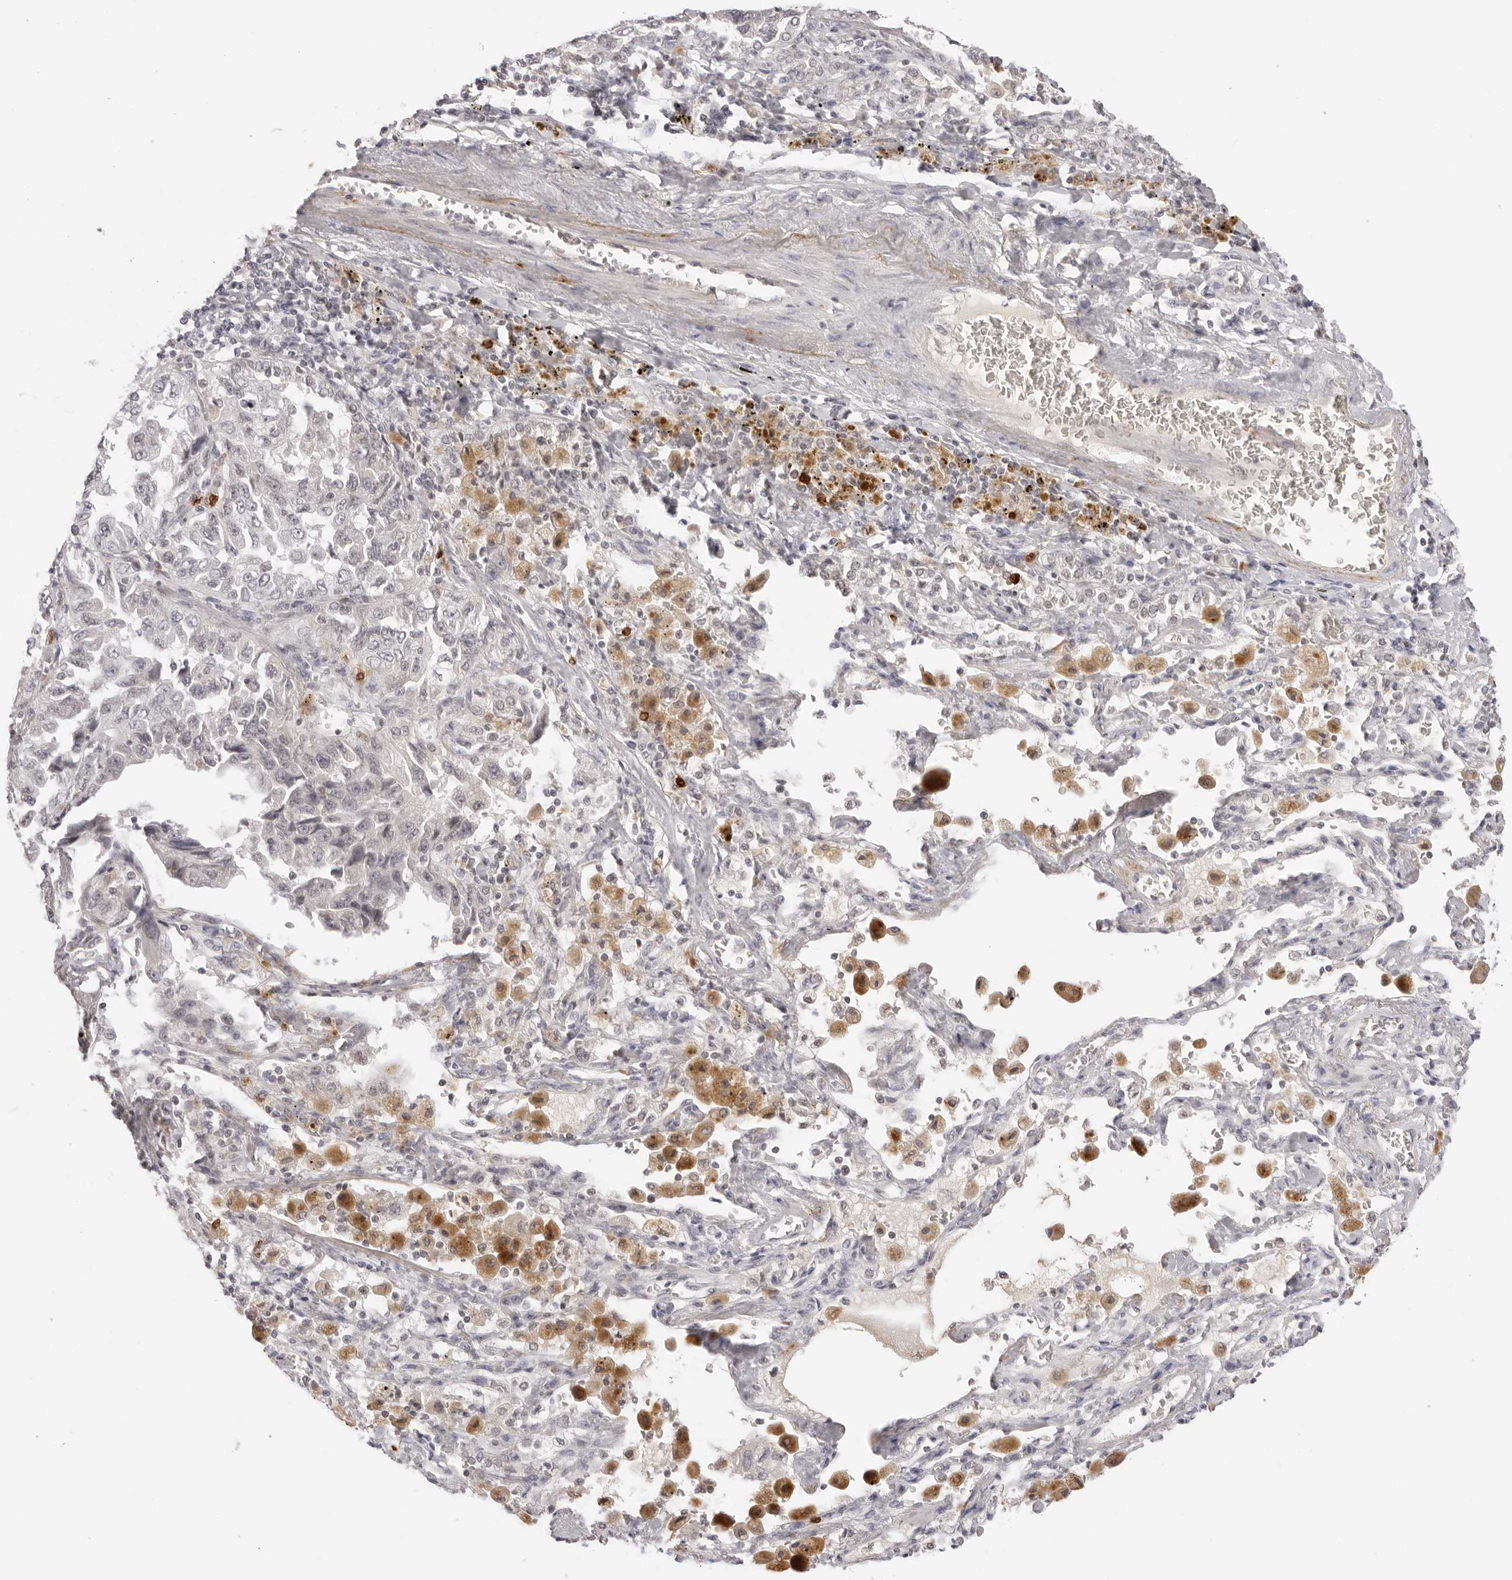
{"staining": {"intensity": "negative", "quantity": "none", "location": "none"}, "tissue": "lung cancer", "cell_type": "Tumor cells", "image_type": "cancer", "snomed": [{"axis": "morphology", "description": "Adenocarcinoma, NOS"}, {"axis": "topography", "description": "Lung"}], "caption": "IHC of lung cancer reveals no positivity in tumor cells.", "gene": "STRADB", "patient": {"sex": "female", "age": 51}}